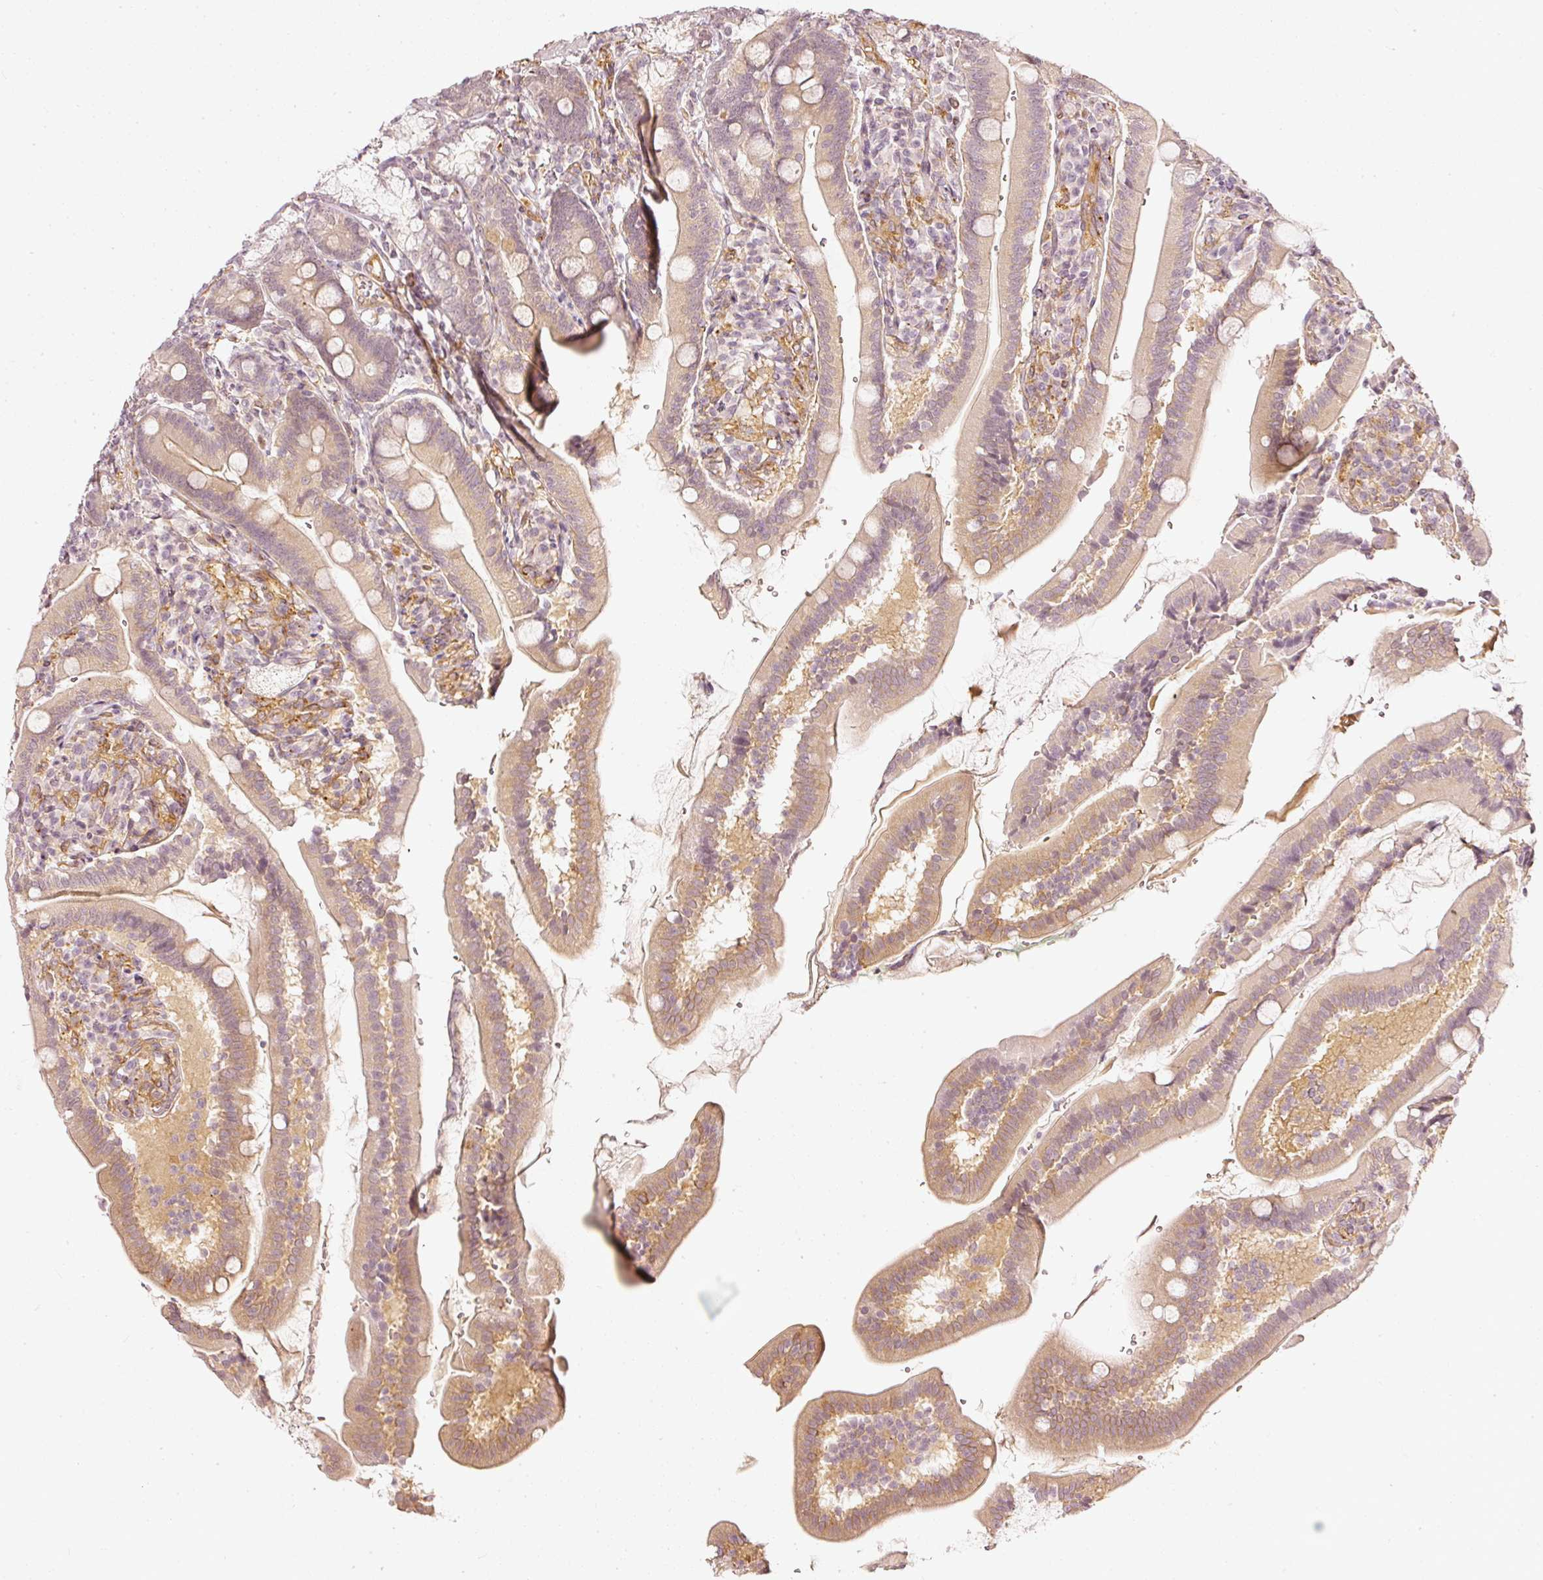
{"staining": {"intensity": "weak", "quantity": ">75%", "location": "cytoplasmic/membranous"}, "tissue": "duodenum", "cell_type": "Glandular cells", "image_type": "normal", "snomed": [{"axis": "morphology", "description": "Normal tissue, NOS"}, {"axis": "topography", "description": "Duodenum"}], "caption": "A brown stain labels weak cytoplasmic/membranous positivity of a protein in glandular cells of normal human duodenum. (IHC, brightfield microscopy, high magnification).", "gene": "DRD2", "patient": {"sex": "female", "age": 67}}